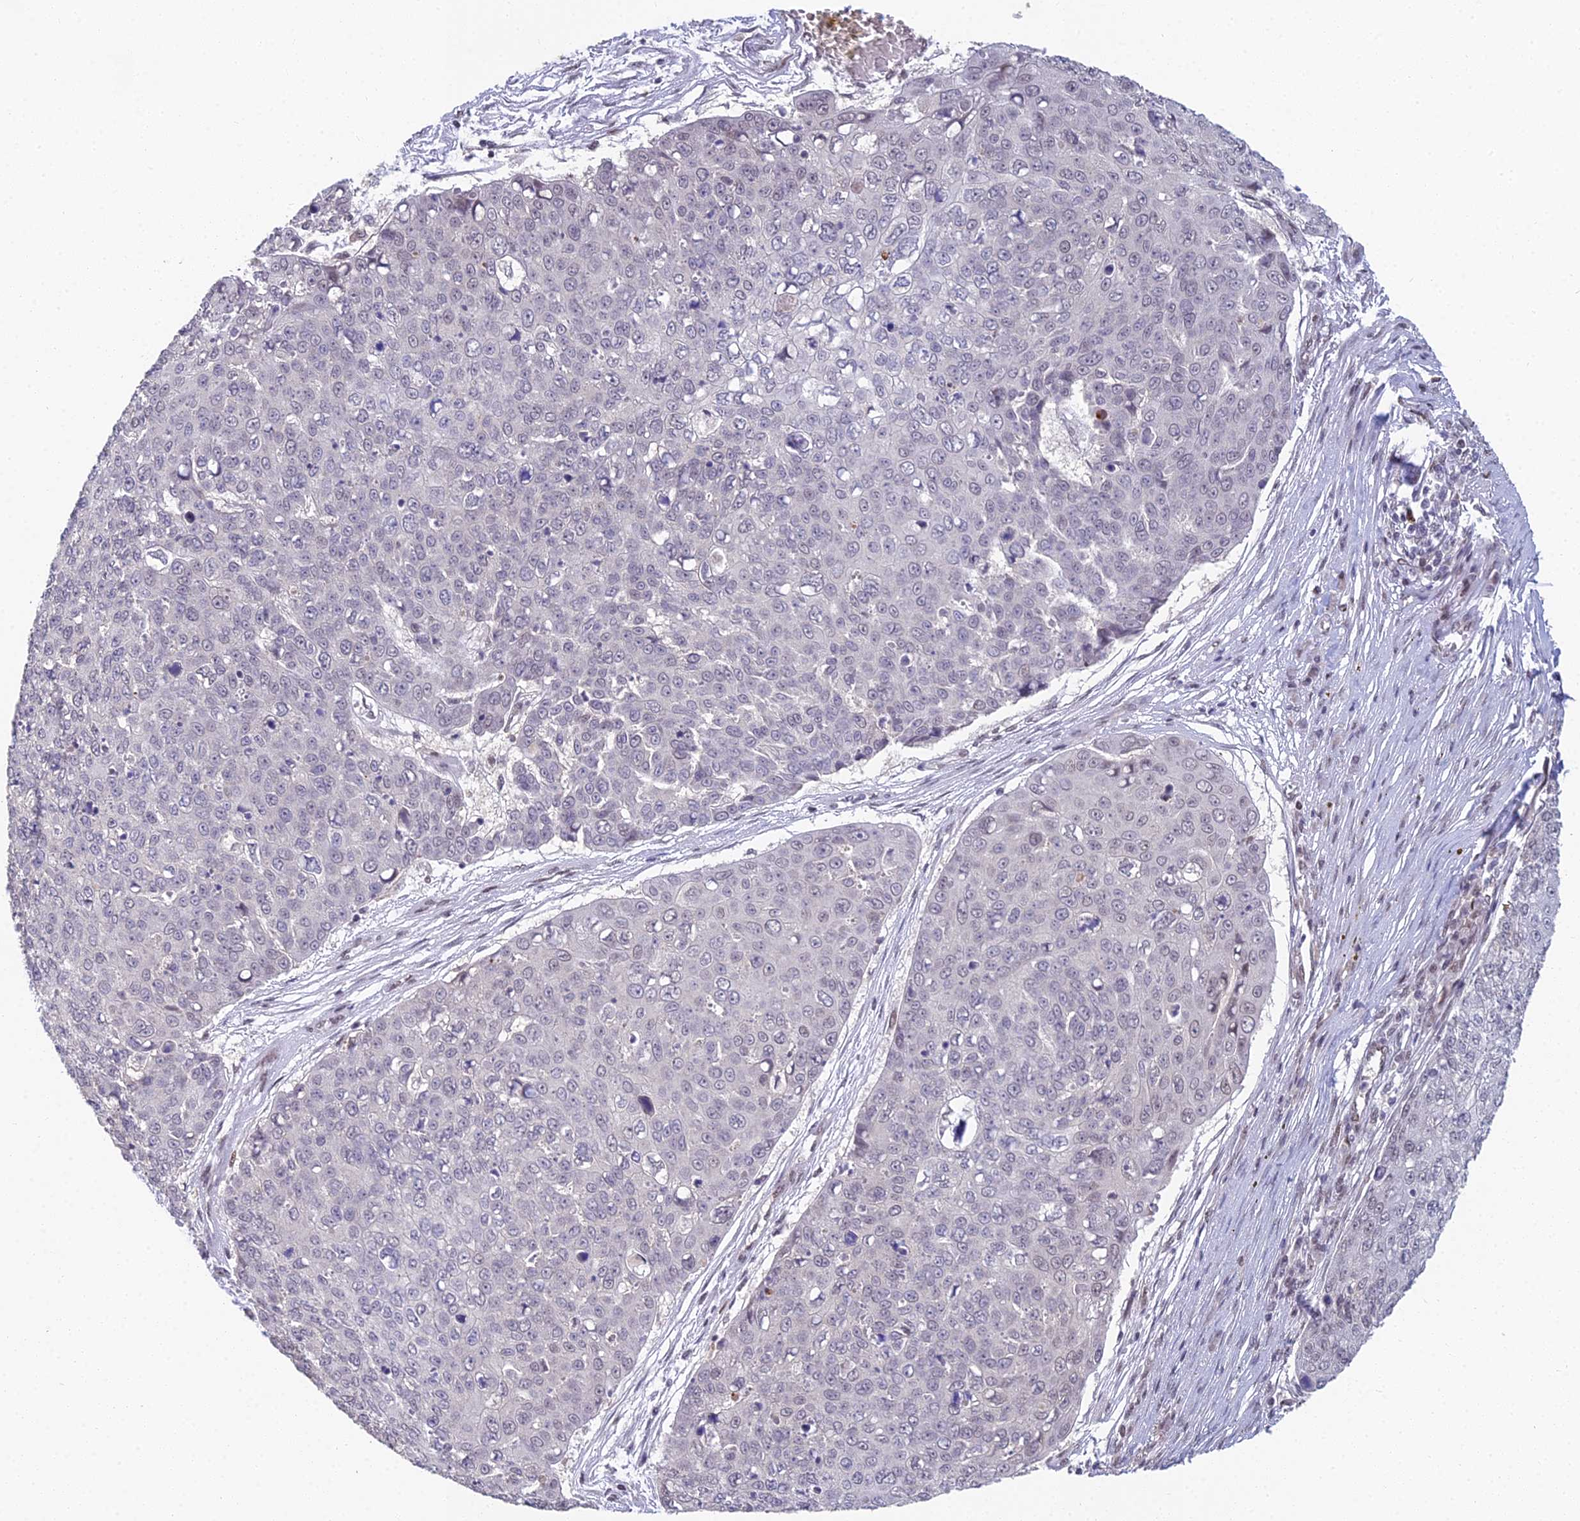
{"staining": {"intensity": "negative", "quantity": "none", "location": "none"}, "tissue": "skin cancer", "cell_type": "Tumor cells", "image_type": "cancer", "snomed": [{"axis": "morphology", "description": "Squamous cell carcinoma, NOS"}, {"axis": "topography", "description": "Skin"}], "caption": "This is an immunohistochemistry photomicrograph of human skin cancer (squamous cell carcinoma). There is no expression in tumor cells.", "gene": "ABHD17A", "patient": {"sex": "male", "age": 71}}